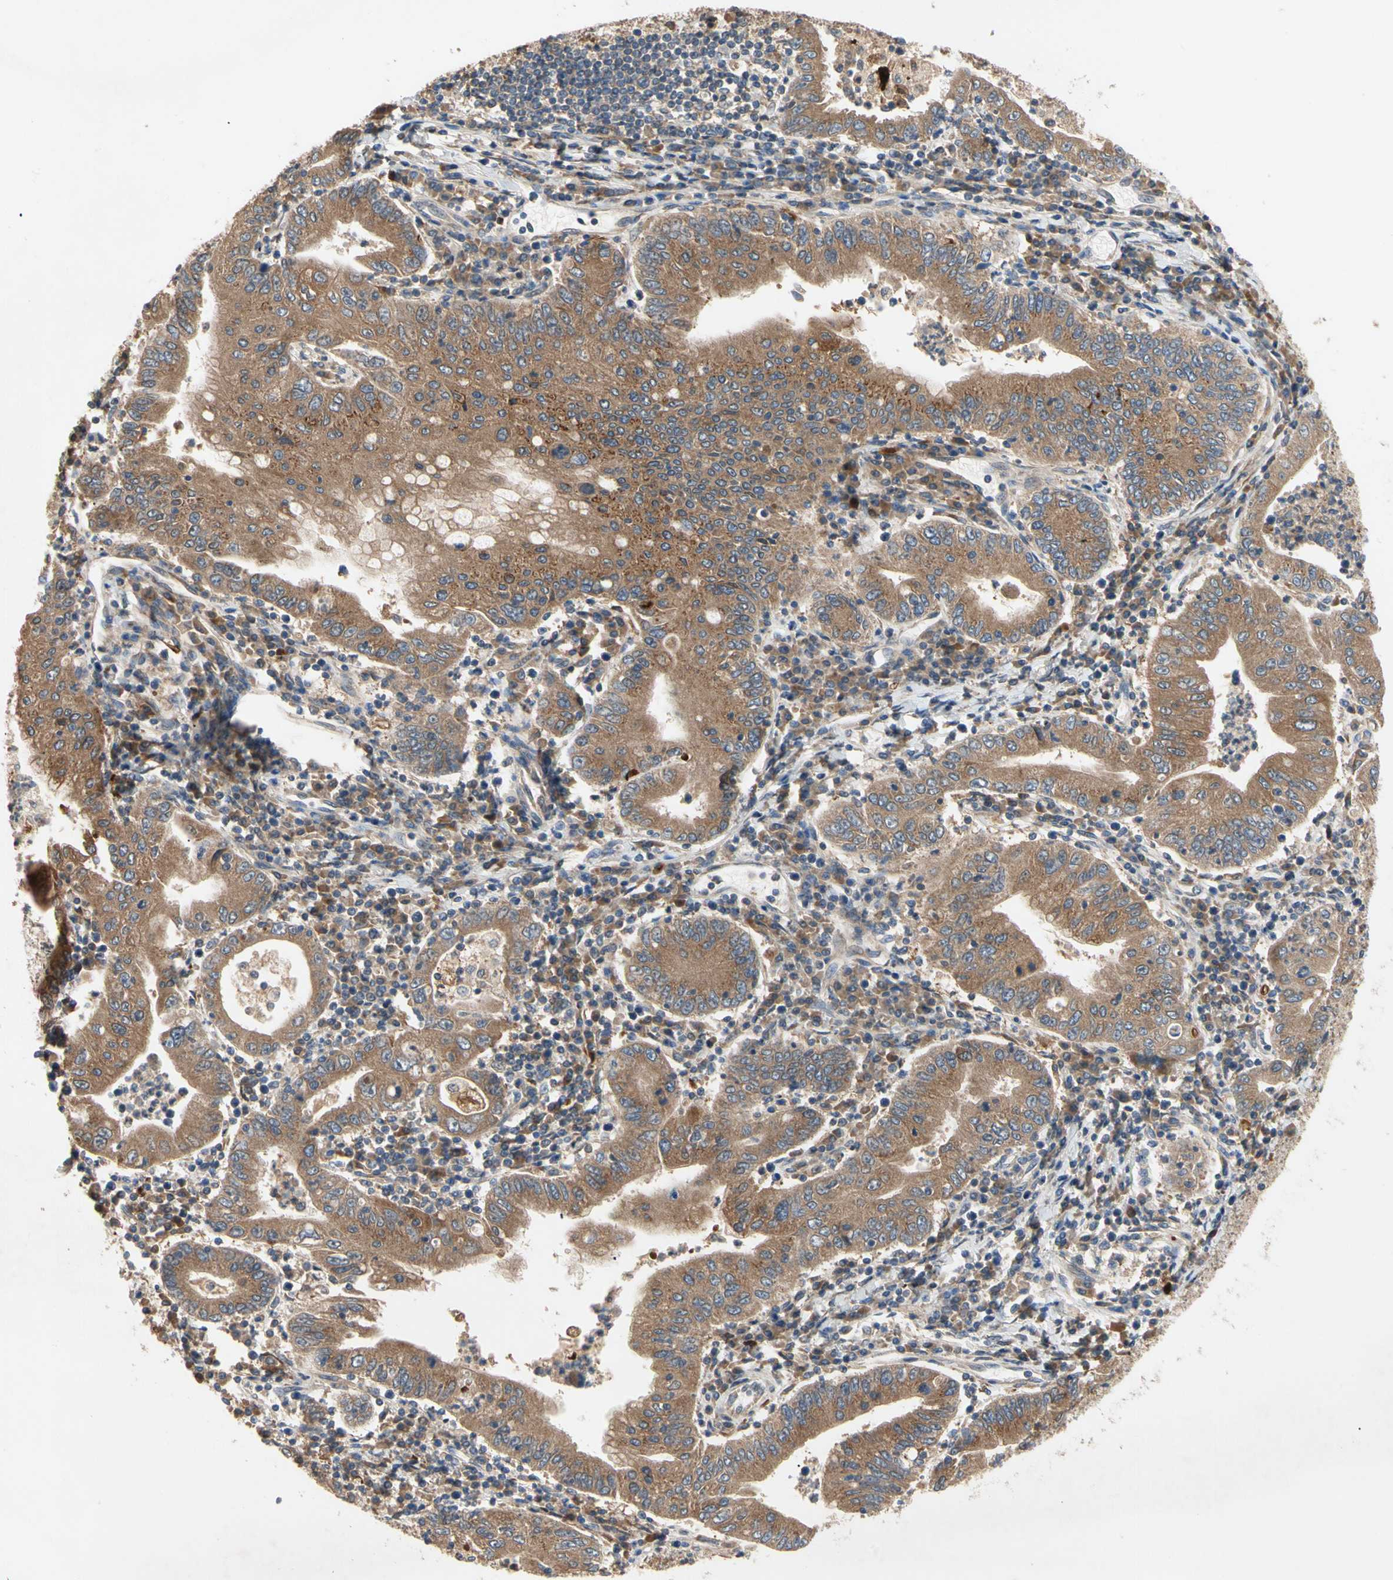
{"staining": {"intensity": "moderate", "quantity": ">75%", "location": "cytoplasmic/membranous"}, "tissue": "stomach cancer", "cell_type": "Tumor cells", "image_type": "cancer", "snomed": [{"axis": "morphology", "description": "Normal tissue, NOS"}, {"axis": "morphology", "description": "Adenocarcinoma, NOS"}, {"axis": "topography", "description": "Esophagus"}, {"axis": "topography", "description": "Stomach, upper"}, {"axis": "topography", "description": "Peripheral nerve tissue"}], "caption": "Human adenocarcinoma (stomach) stained for a protein (brown) shows moderate cytoplasmic/membranous positive positivity in about >75% of tumor cells.", "gene": "XYLT1", "patient": {"sex": "male", "age": 62}}